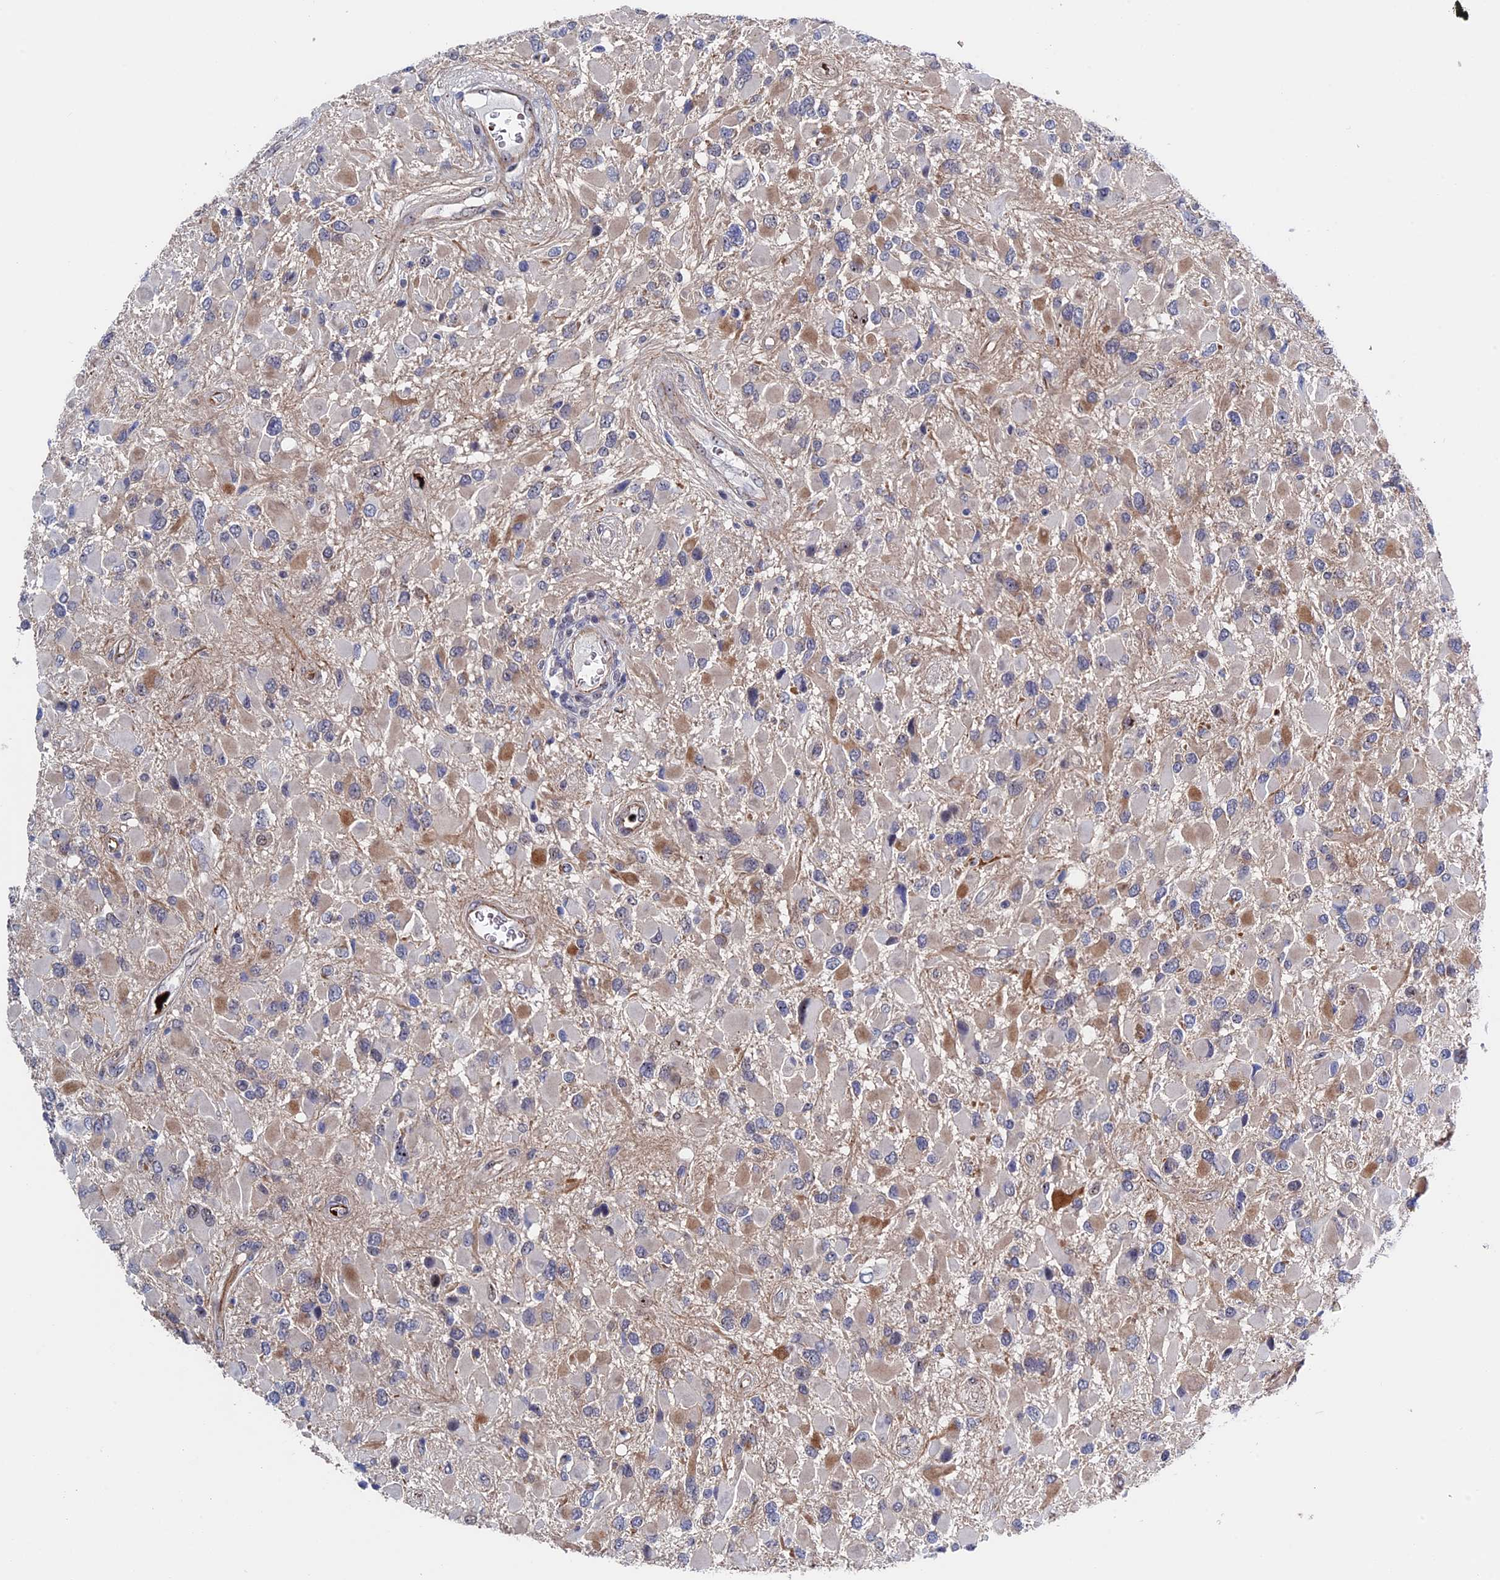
{"staining": {"intensity": "moderate", "quantity": "<25%", "location": "cytoplasmic/membranous"}, "tissue": "glioma", "cell_type": "Tumor cells", "image_type": "cancer", "snomed": [{"axis": "morphology", "description": "Glioma, malignant, High grade"}, {"axis": "topography", "description": "Brain"}], "caption": "High-grade glioma (malignant) was stained to show a protein in brown. There is low levels of moderate cytoplasmic/membranous positivity in about <25% of tumor cells.", "gene": "EXOSC9", "patient": {"sex": "male", "age": 53}}